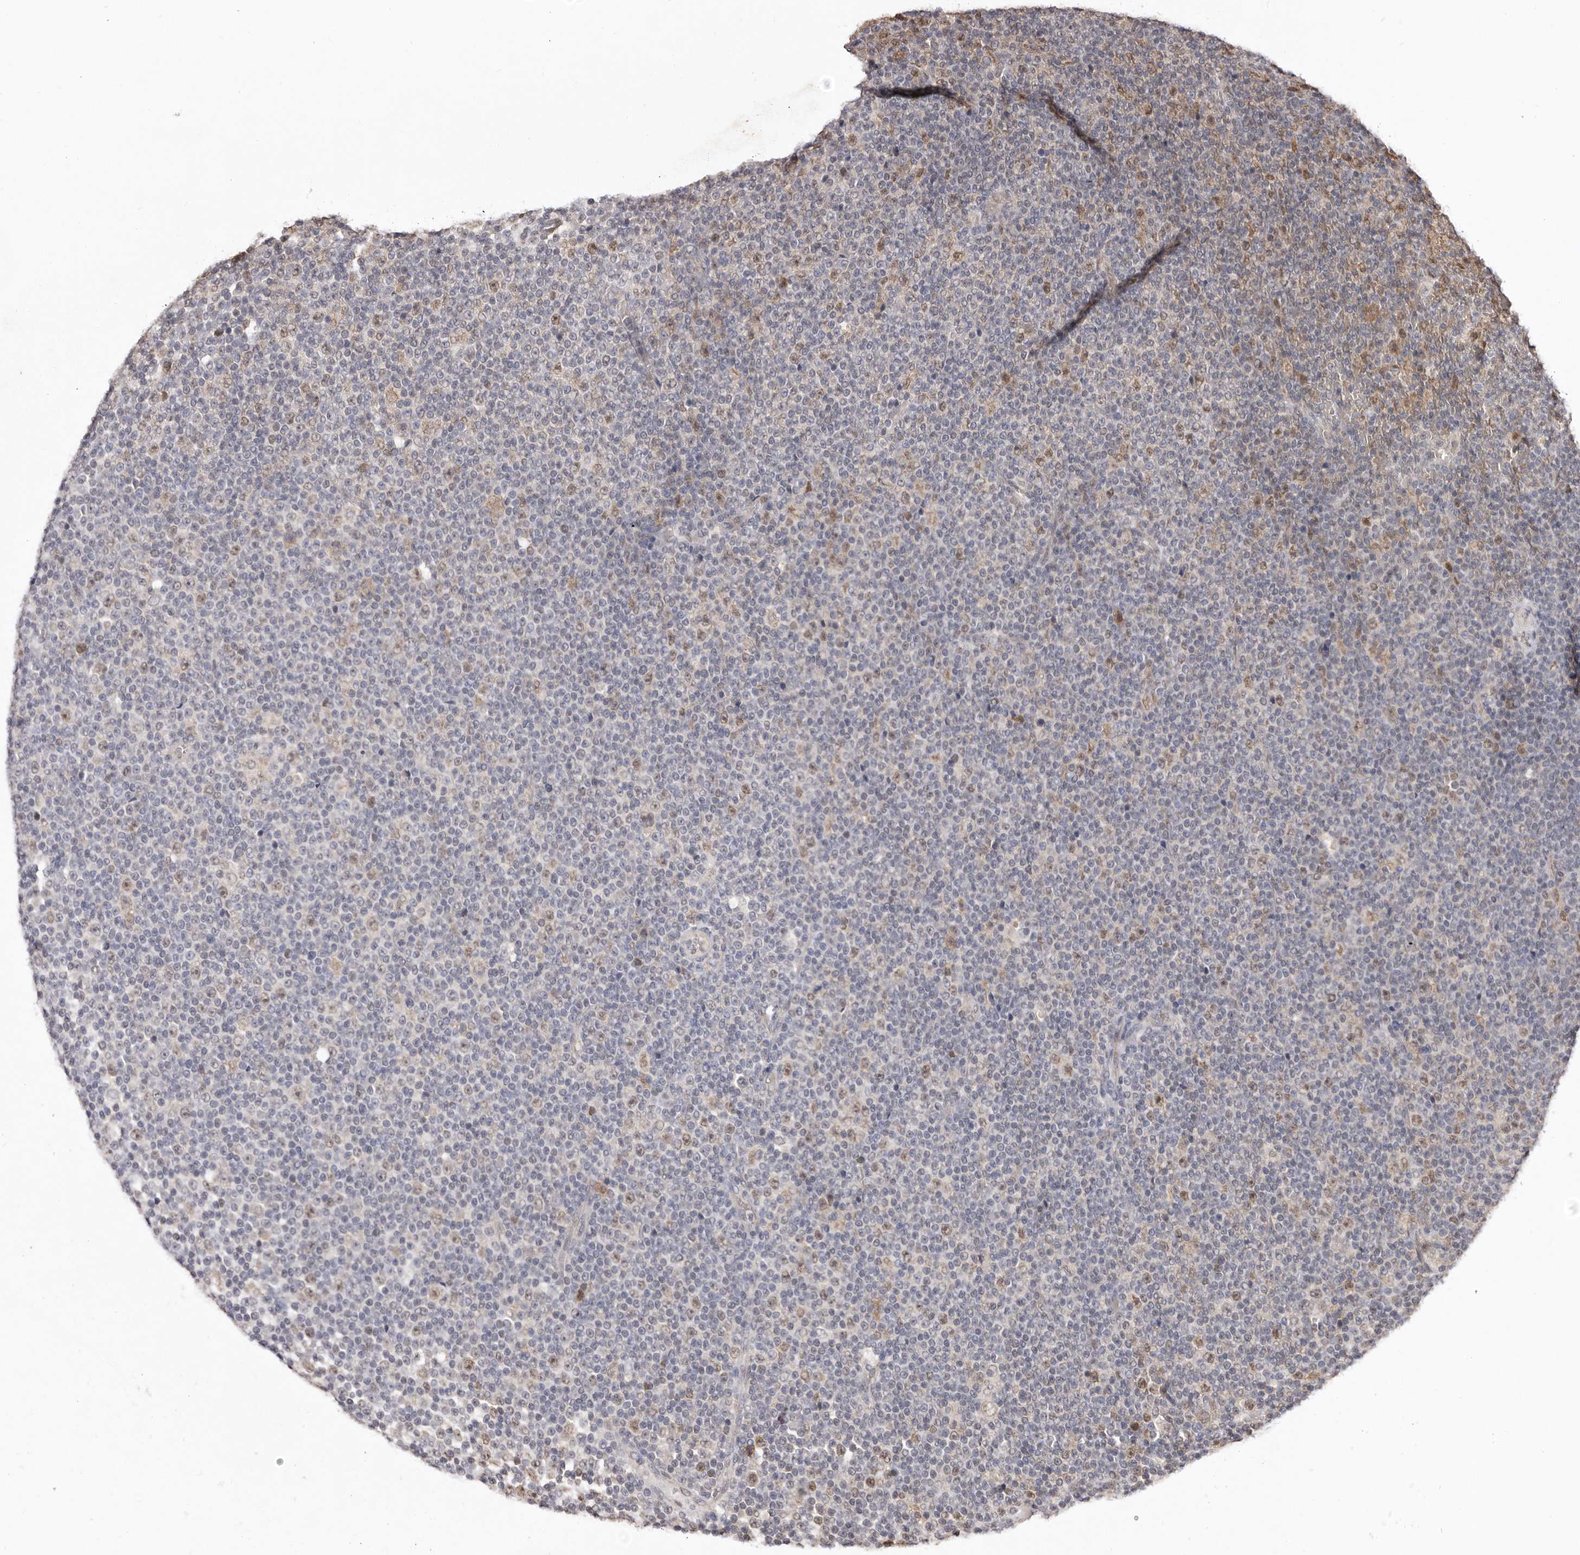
{"staining": {"intensity": "moderate", "quantity": "<25%", "location": "nuclear"}, "tissue": "lymphoma", "cell_type": "Tumor cells", "image_type": "cancer", "snomed": [{"axis": "morphology", "description": "Malignant lymphoma, non-Hodgkin's type, Low grade"}, {"axis": "topography", "description": "Lymph node"}], "caption": "Low-grade malignant lymphoma, non-Hodgkin's type was stained to show a protein in brown. There is low levels of moderate nuclear expression in approximately <25% of tumor cells.", "gene": "NOTCH1", "patient": {"sex": "female", "age": 67}}